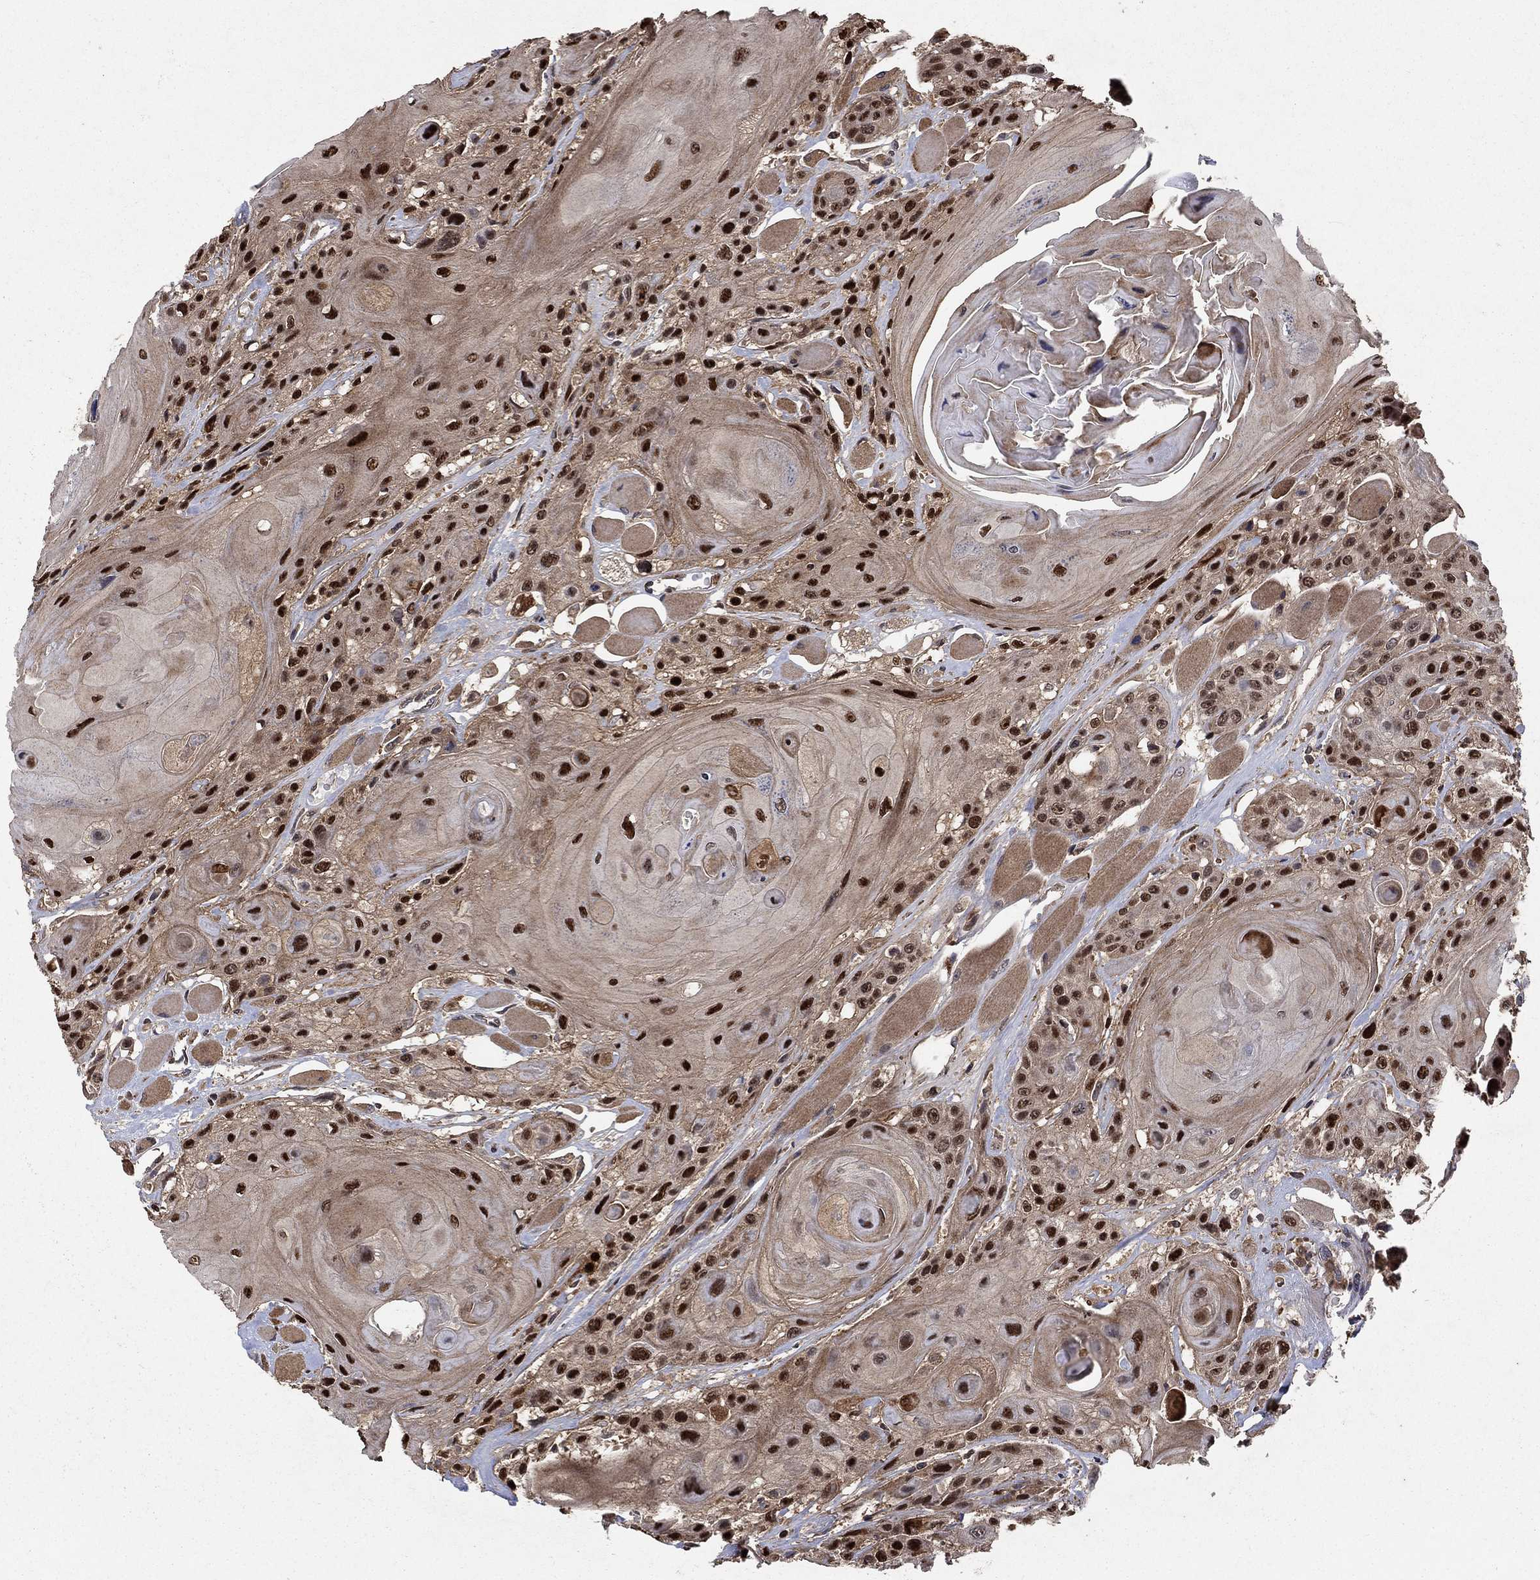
{"staining": {"intensity": "strong", "quantity": ">75%", "location": "cytoplasmic/membranous,nuclear"}, "tissue": "head and neck cancer", "cell_type": "Tumor cells", "image_type": "cancer", "snomed": [{"axis": "morphology", "description": "Squamous cell carcinoma, NOS"}, {"axis": "topography", "description": "Head-Neck"}], "caption": "Strong cytoplasmic/membranous and nuclear staining for a protein is appreciated in approximately >75% of tumor cells of head and neck cancer using immunohistochemistry.", "gene": "CCDC66", "patient": {"sex": "female", "age": 59}}